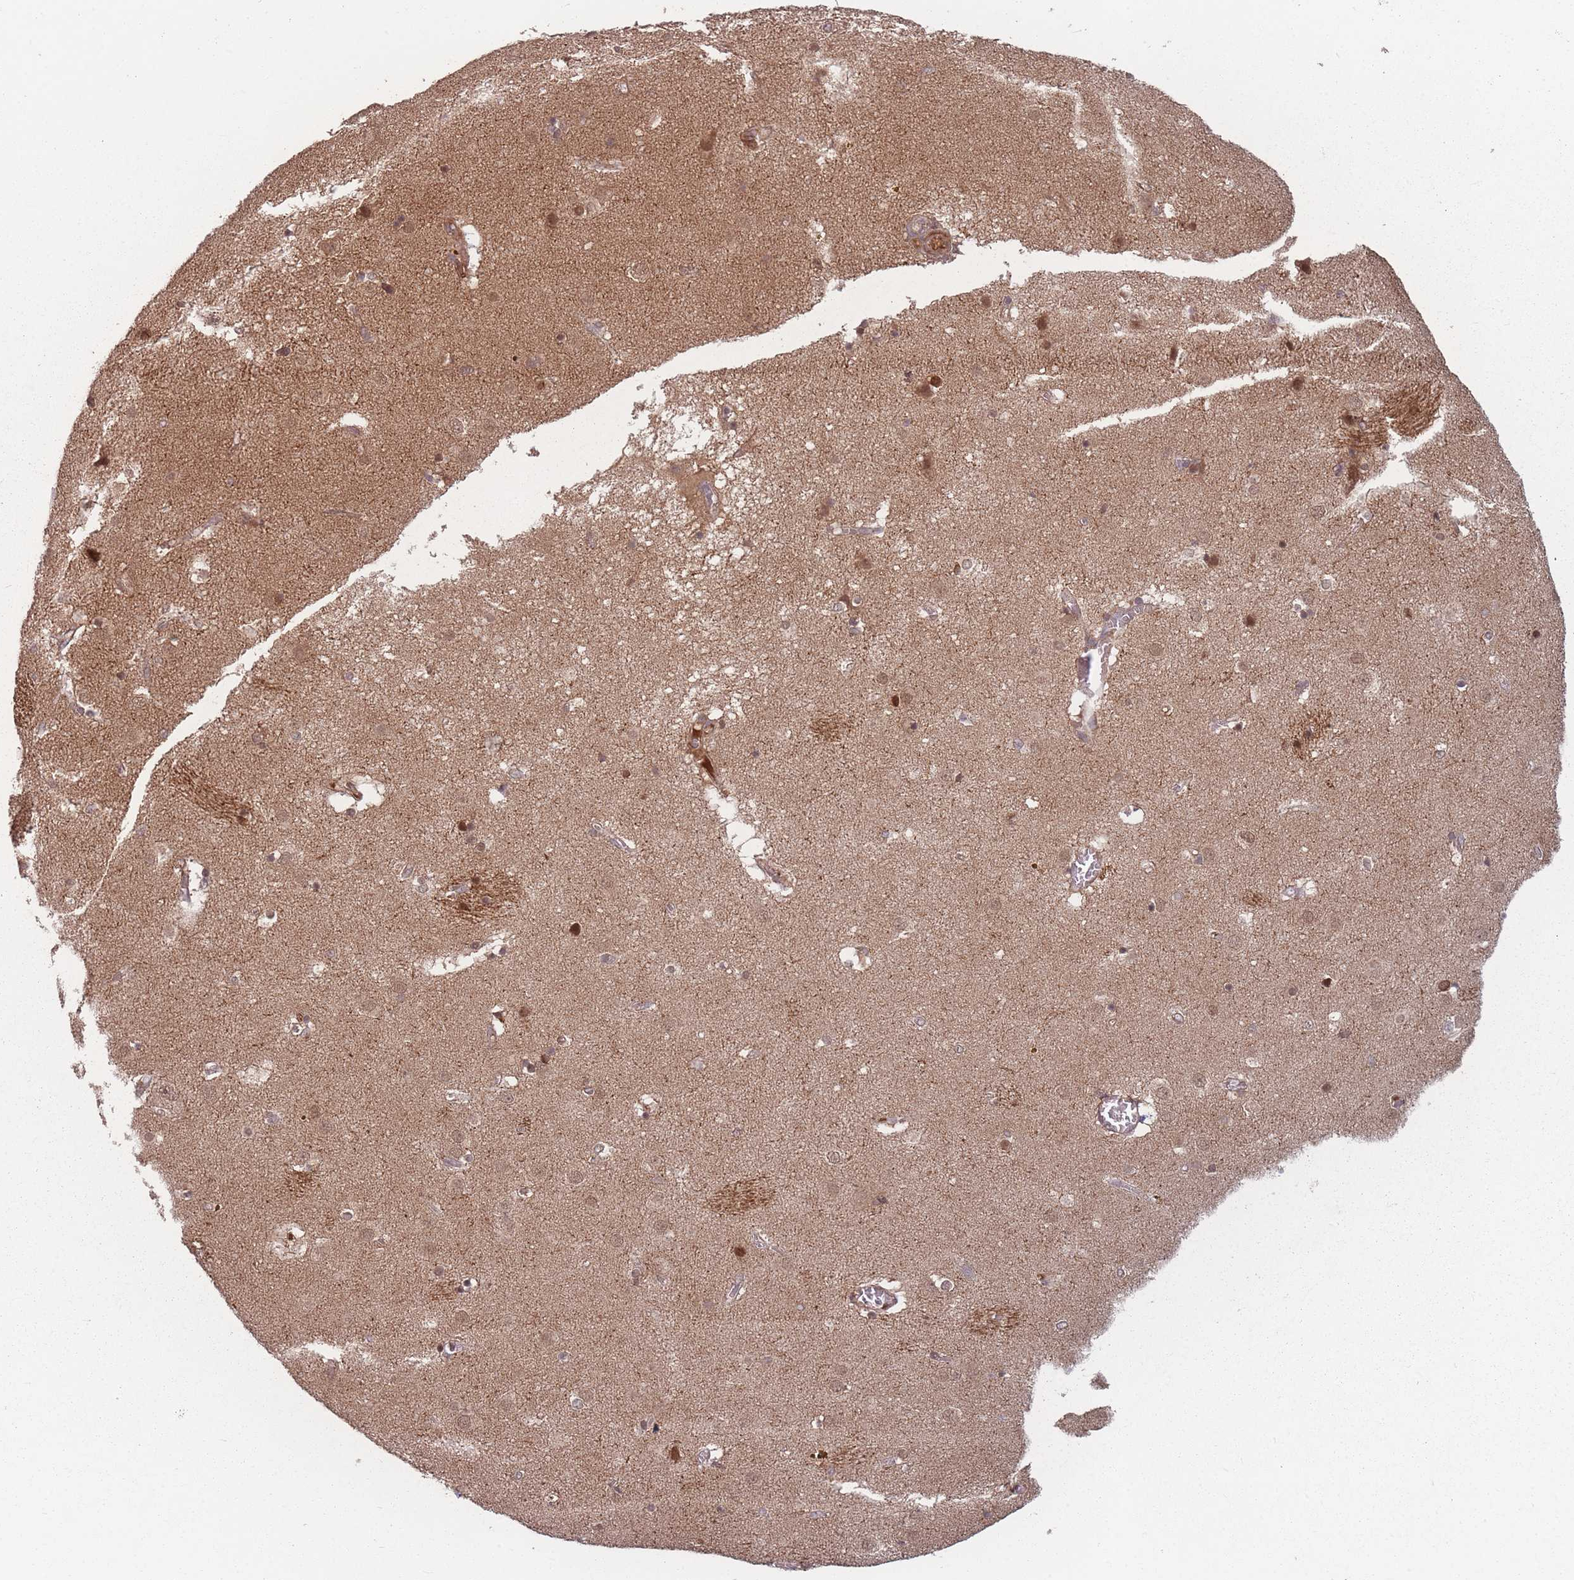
{"staining": {"intensity": "moderate", "quantity": ">75%", "location": "cytoplasmic/membranous,nuclear"}, "tissue": "caudate", "cell_type": "Glial cells", "image_type": "normal", "snomed": [{"axis": "morphology", "description": "Normal tissue, NOS"}, {"axis": "topography", "description": "Lateral ventricle wall"}], "caption": "Glial cells demonstrate medium levels of moderate cytoplasmic/membranous,nuclear staining in approximately >75% of cells in benign human caudate. (DAB (3,3'-diaminobenzidine) IHC, brown staining for protein, blue staining for nuclei).", "gene": "HAGH", "patient": {"sex": "male", "age": 70}}